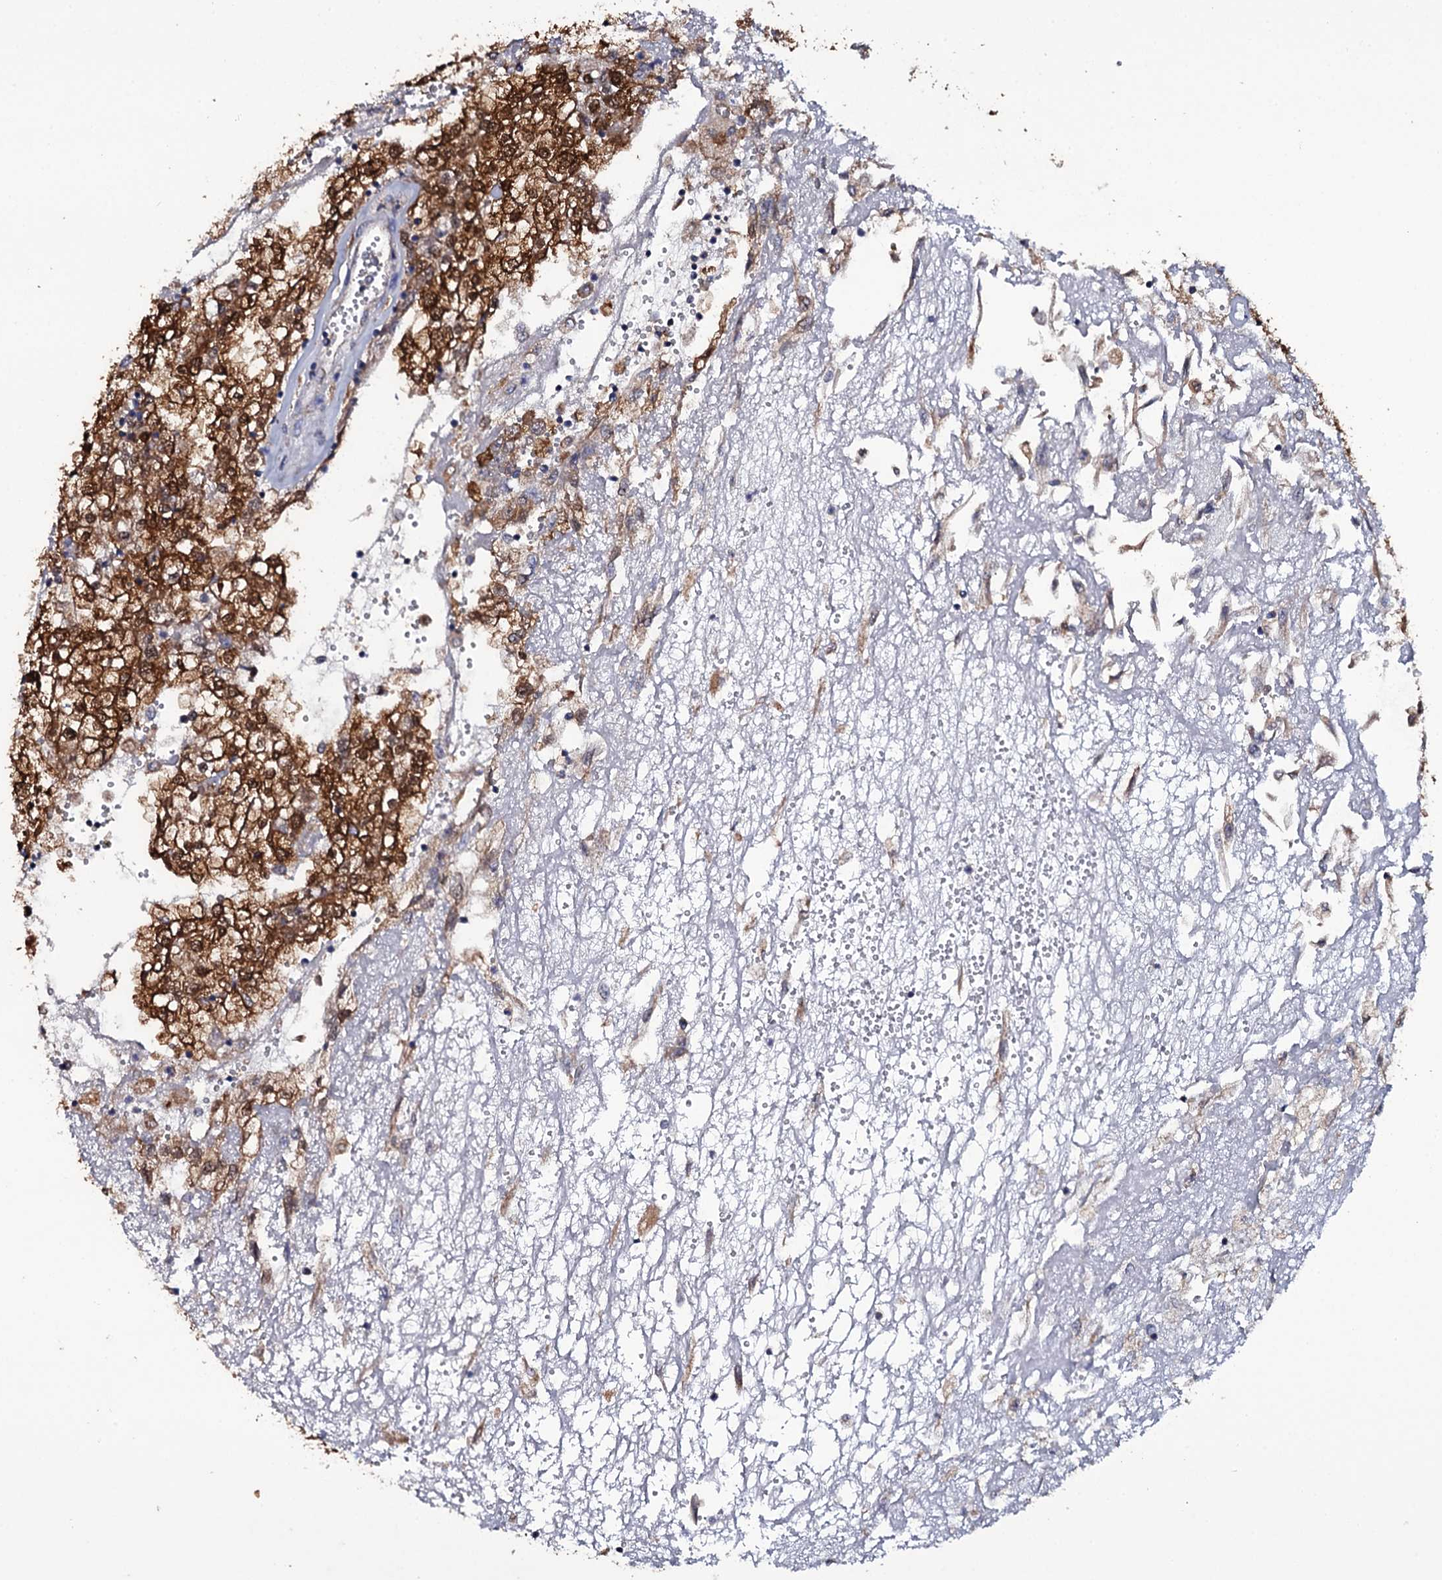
{"staining": {"intensity": "strong", "quantity": ">75%", "location": "cytoplasmic/membranous,nuclear"}, "tissue": "renal cancer", "cell_type": "Tumor cells", "image_type": "cancer", "snomed": [{"axis": "morphology", "description": "Adenocarcinoma, NOS"}, {"axis": "topography", "description": "Kidney"}], "caption": "Renal adenocarcinoma stained for a protein (brown) demonstrates strong cytoplasmic/membranous and nuclear positive expression in about >75% of tumor cells.", "gene": "CRYL1", "patient": {"sex": "female", "age": 52}}